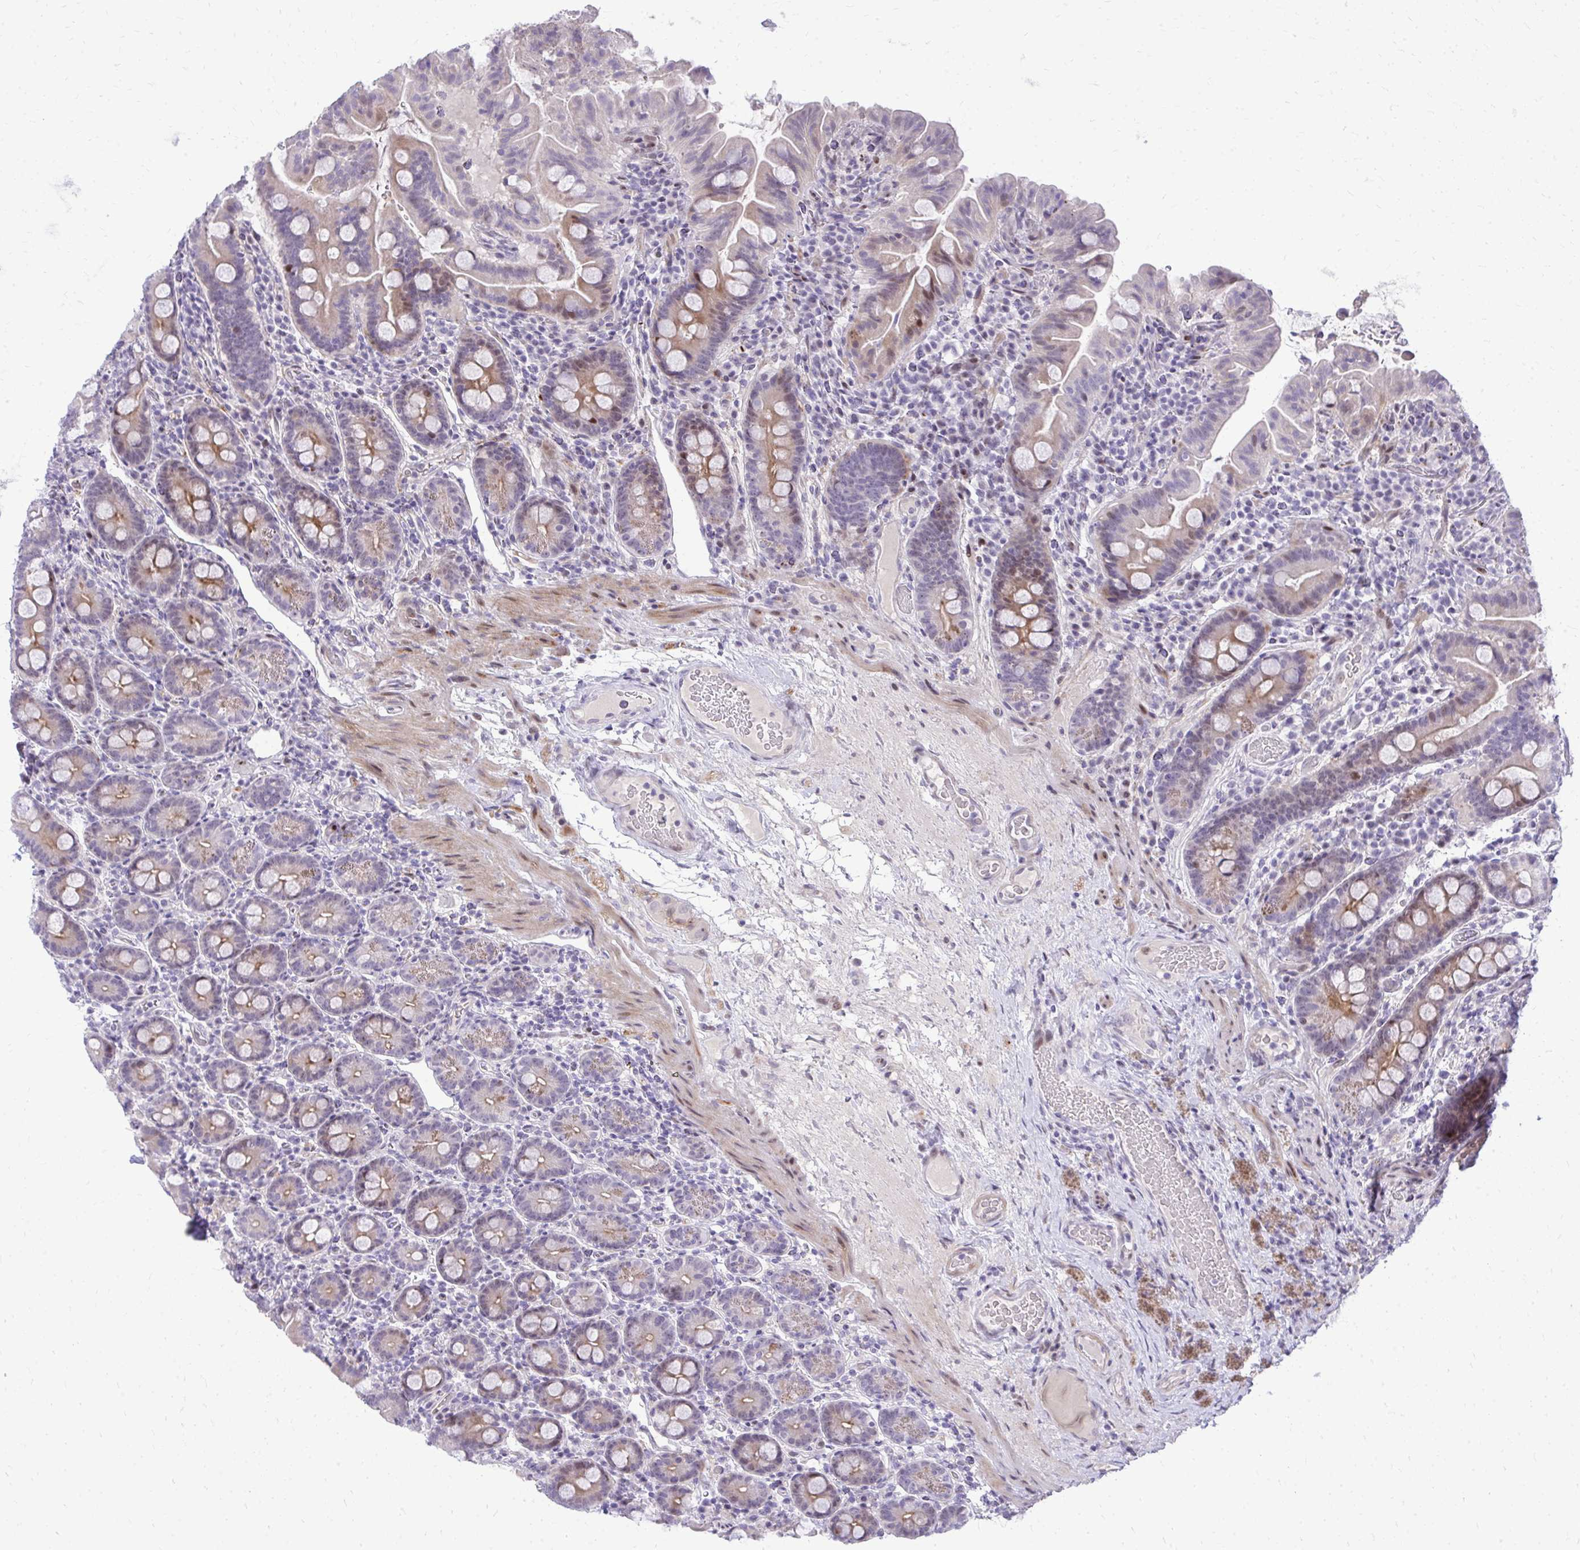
{"staining": {"intensity": "moderate", "quantity": "25%-75%", "location": "cytoplasmic/membranous,nuclear"}, "tissue": "small intestine", "cell_type": "Glandular cells", "image_type": "normal", "snomed": [{"axis": "morphology", "description": "Normal tissue, NOS"}, {"axis": "topography", "description": "Small intestine"}], "caption": "Immunohistochemical staining of normal human small intestine displays moderate cytoplasmic/membranous,nuclear protein expression in approximately 25%-75% of glandular cells. (Brightfield microscopy of DAB IHC at high magnification).", "gene": "DLX4", "patient": {"sex": "male", "age": 26}}